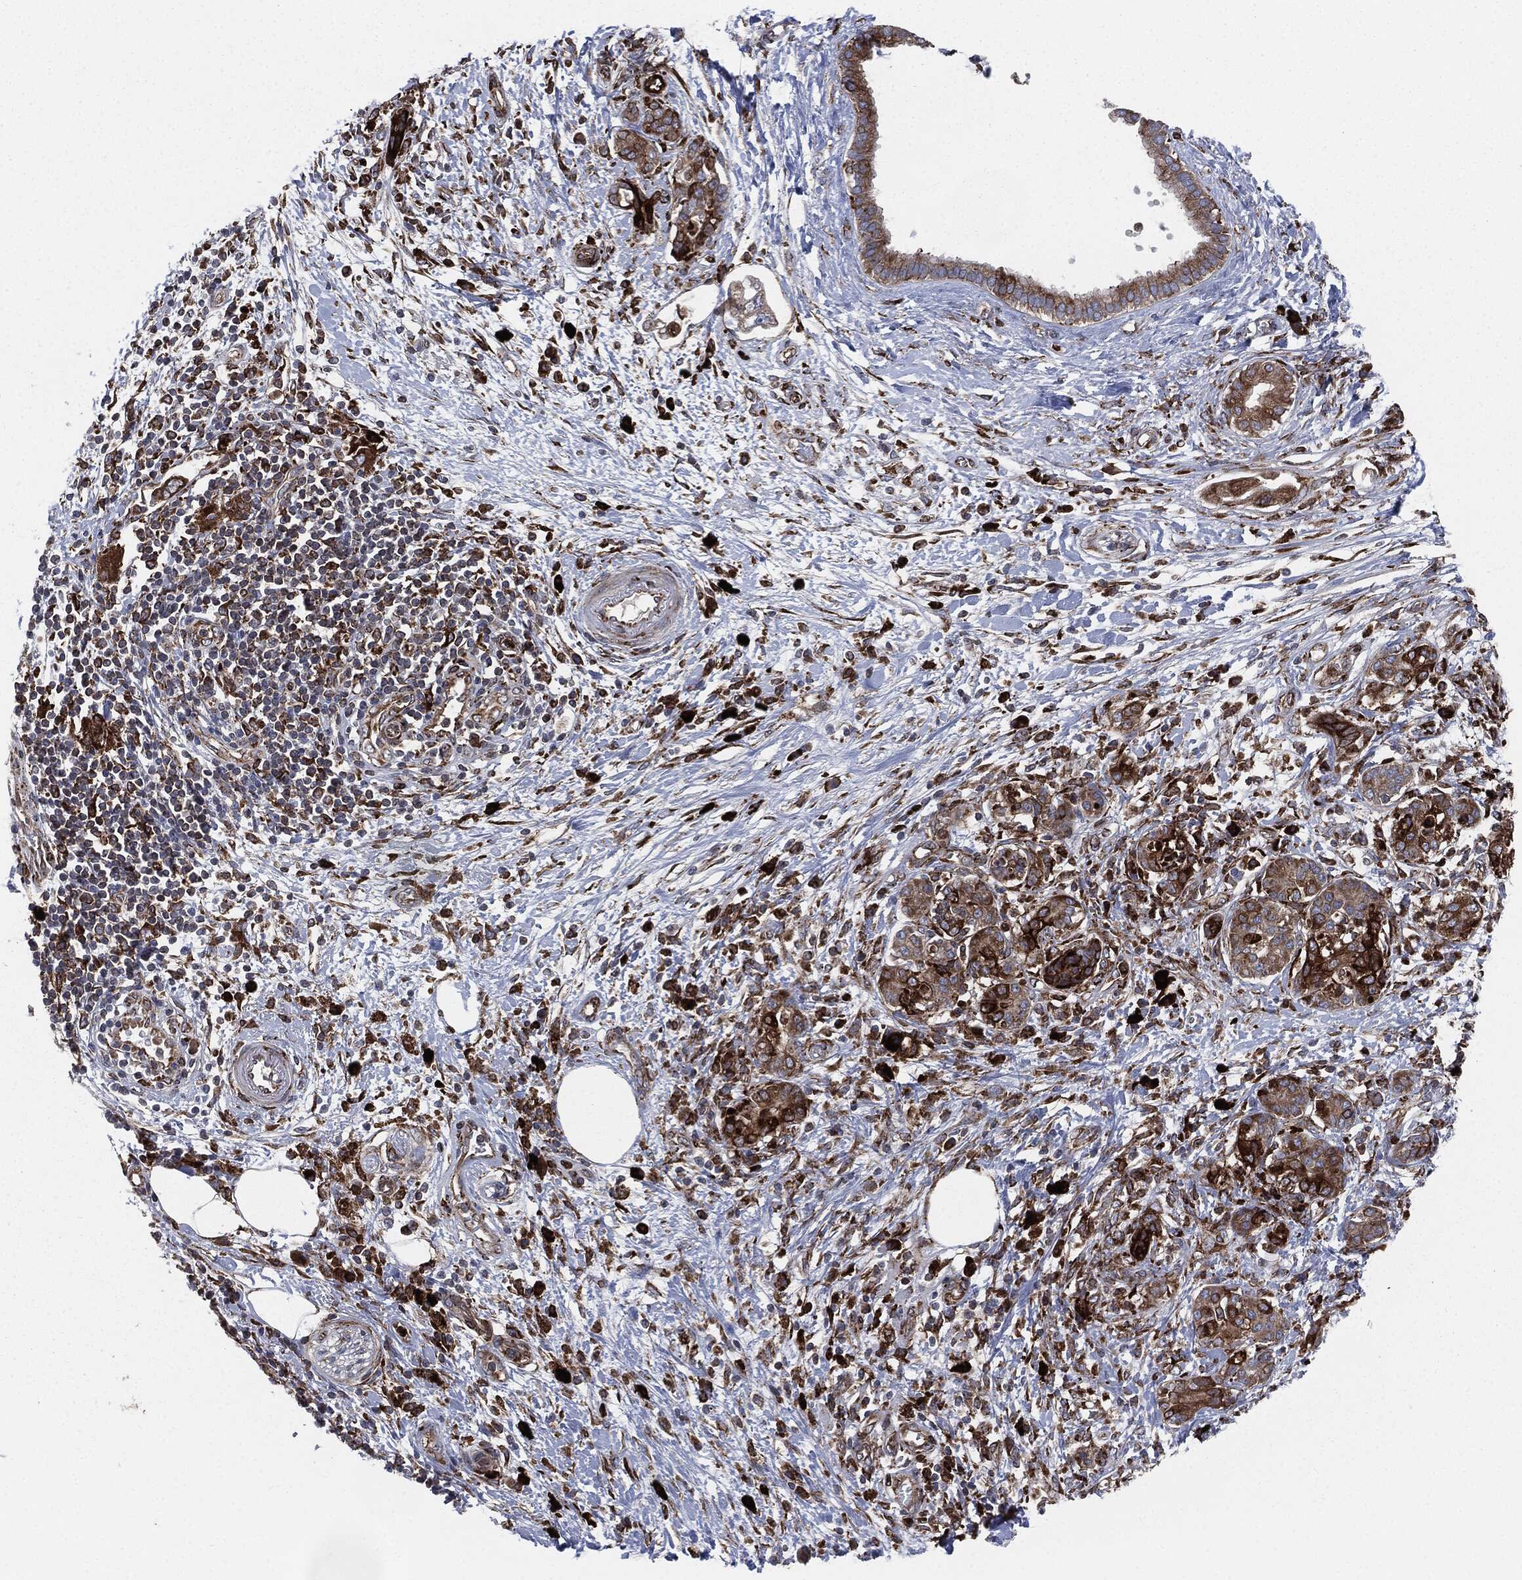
{"staining": {"intensity": "moderate", "quantity": ">75%", "location": "cytoplasmic/membranous"}, "tissue": "pancreatic cancer", "cell_type": "Tumor cells", "image_type": "cancer", "snomed": [{"axis": "morphology", "description": "Adenocarcinoma, NOS"}, {"axis": "topography", "description": "Pancreas"}], "caption": "The micrograph demonstrates staining of adenocarcinoma (pancreatic), revealing moderate cytoplasmic/membranous protein expression (brown color) within tumor cells. The protein of interest is stained brown, and the nuclei are stained in blue (DAB (3,3'-diaminobenzidine) IHC with brightfield microscopy, high magnification).", "gene": "CALR", "patient": {"sex": "female", "age": 73}}